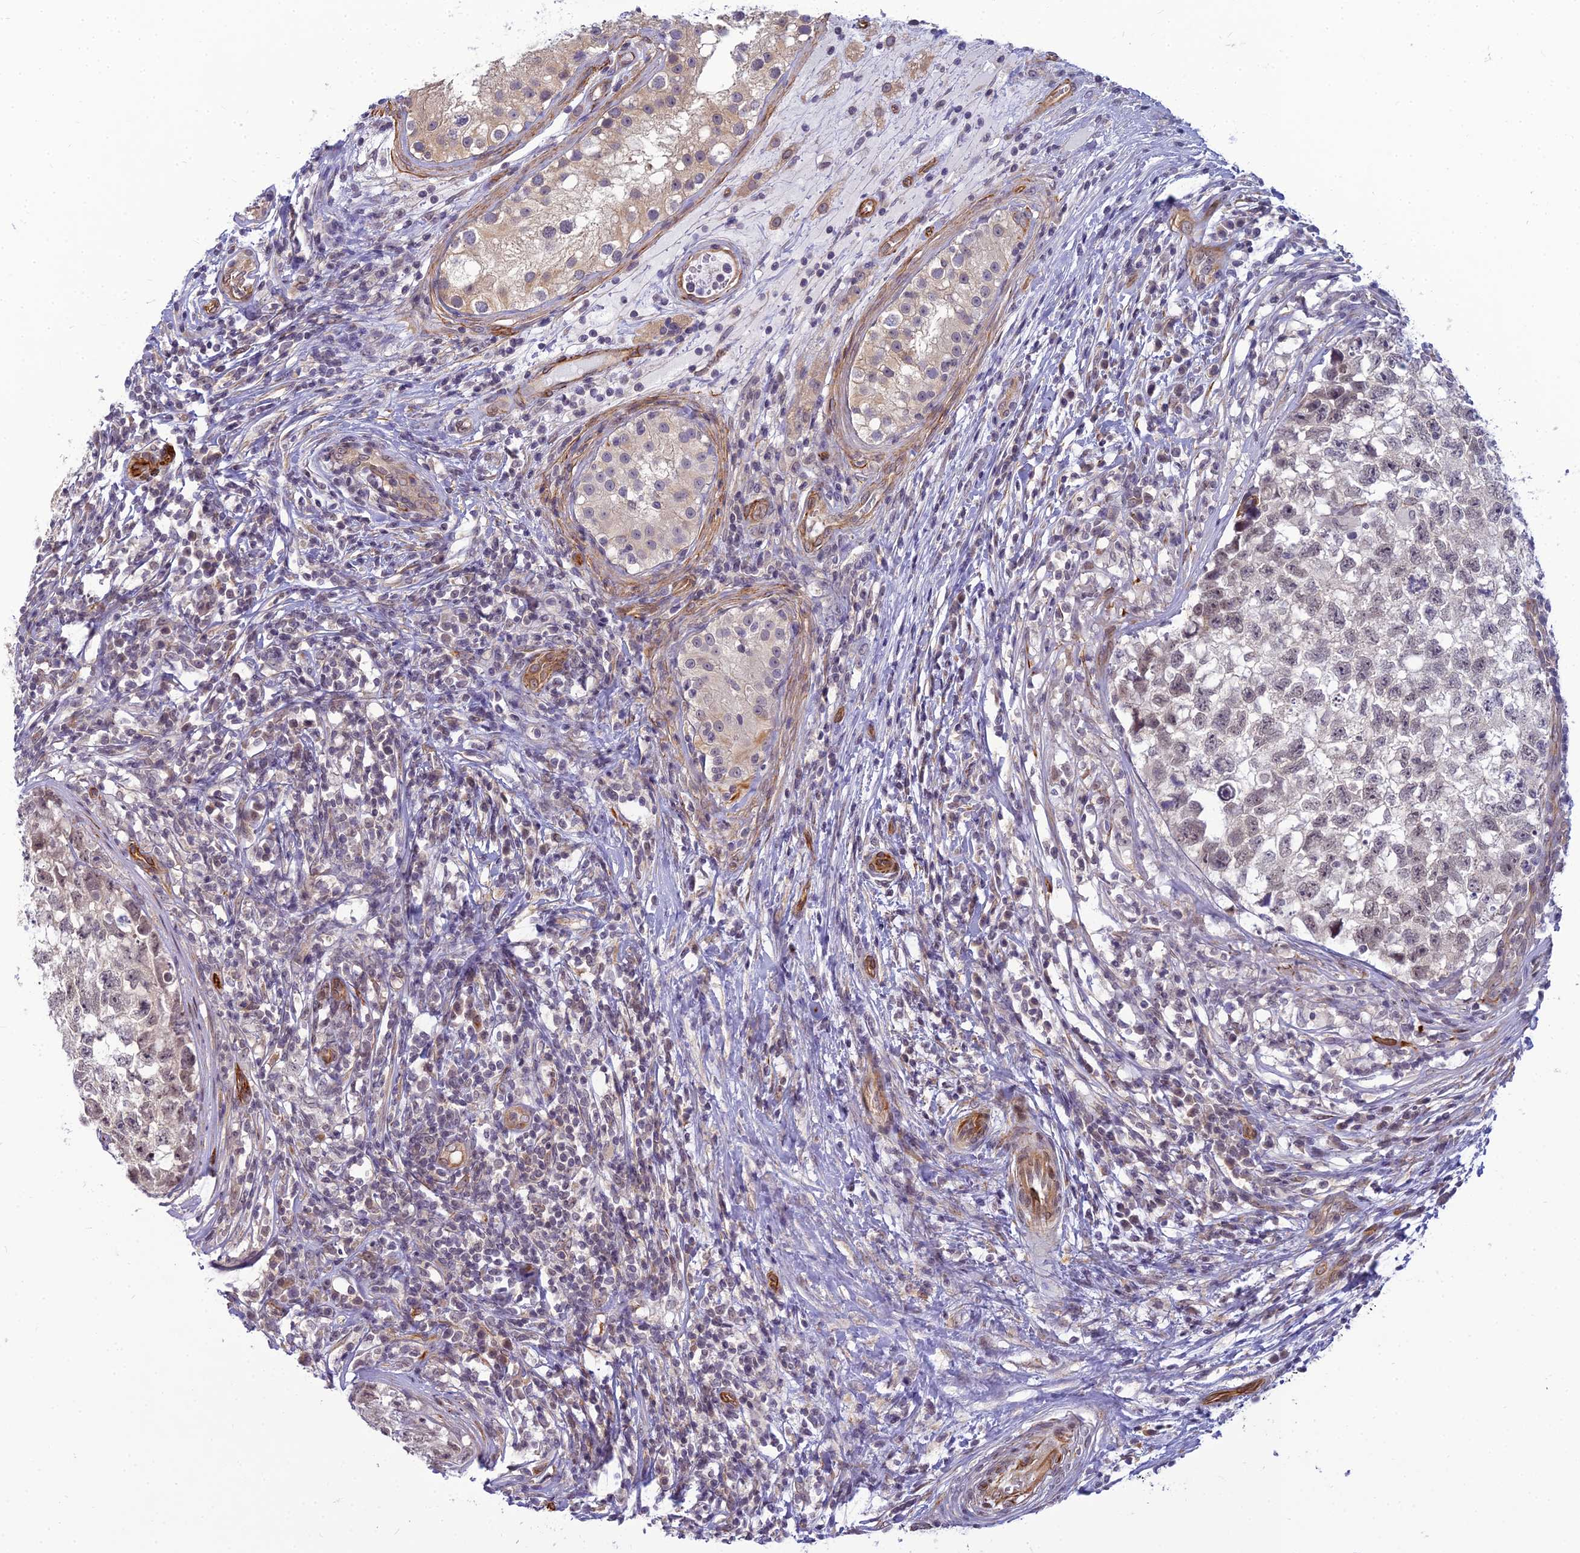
{"staining": {"intensity": "weak", "quantity": "25%-75%", "location": "nuclear"}, "tissue": "testis cancer", "cell_type": "Tumor cells", "image_type": "cancer", "snomed": [{"axis": "morphology", "description": "Seminoma, NOS"}, {"axis": "morphology", "description": "Carcinoma, Embryonal, NOS"}, {"axis": "topography", "description": "Testis"}], "caption": "A micrograph showing weak nuclear expression in about 25%-75% of tumor cells in testis cancer, as visualized by brown immunohistochemical staining.", "gene": "RGL3", "patient": {"sex": "male", "age": 29}}